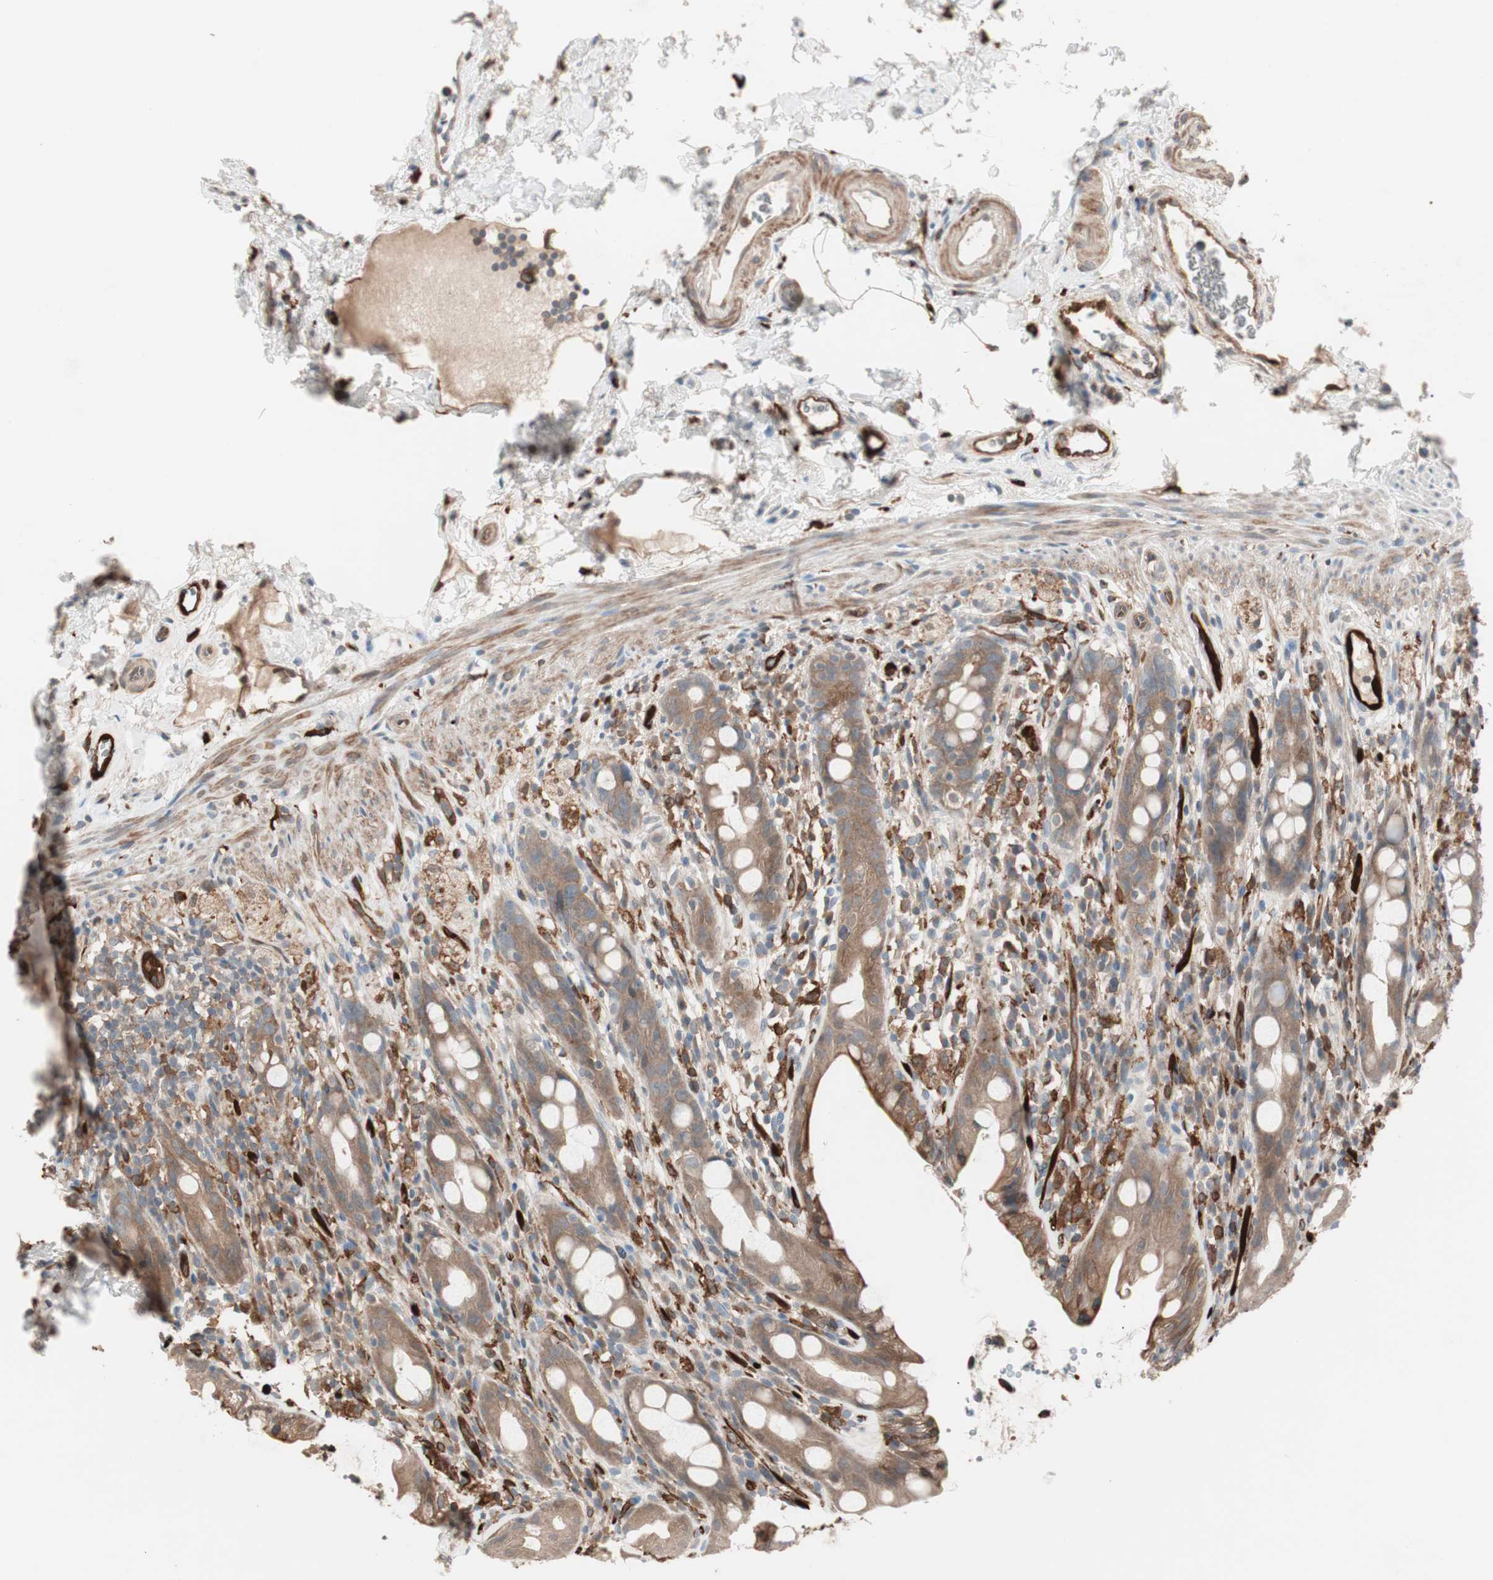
{"staining": {"intensity": "moderate", "quantity": ">75%", "location": "cytoplasmic/membranous"}, "tissue": "rectum", "cell_type": "Glandular cells", "image_type": "normal", "snomed": [{"axis": "morphology", "description": "Normal tissue, NOS"}, {"axis": "topography", "description": "Rectum"}], "caption": "Brown immunohistochemical staining in benign human rectum shows moderate cytoplasmic/membranous expression in about >75% of glandular cells. (Stains: DAB (3,3'-diaminobenzidine) in brown, nuclei in blue, Microscopy: brightfield microscopy at high magnification).", "gene": "STAB1", "patient": {"sex": "male", "age": 44}}